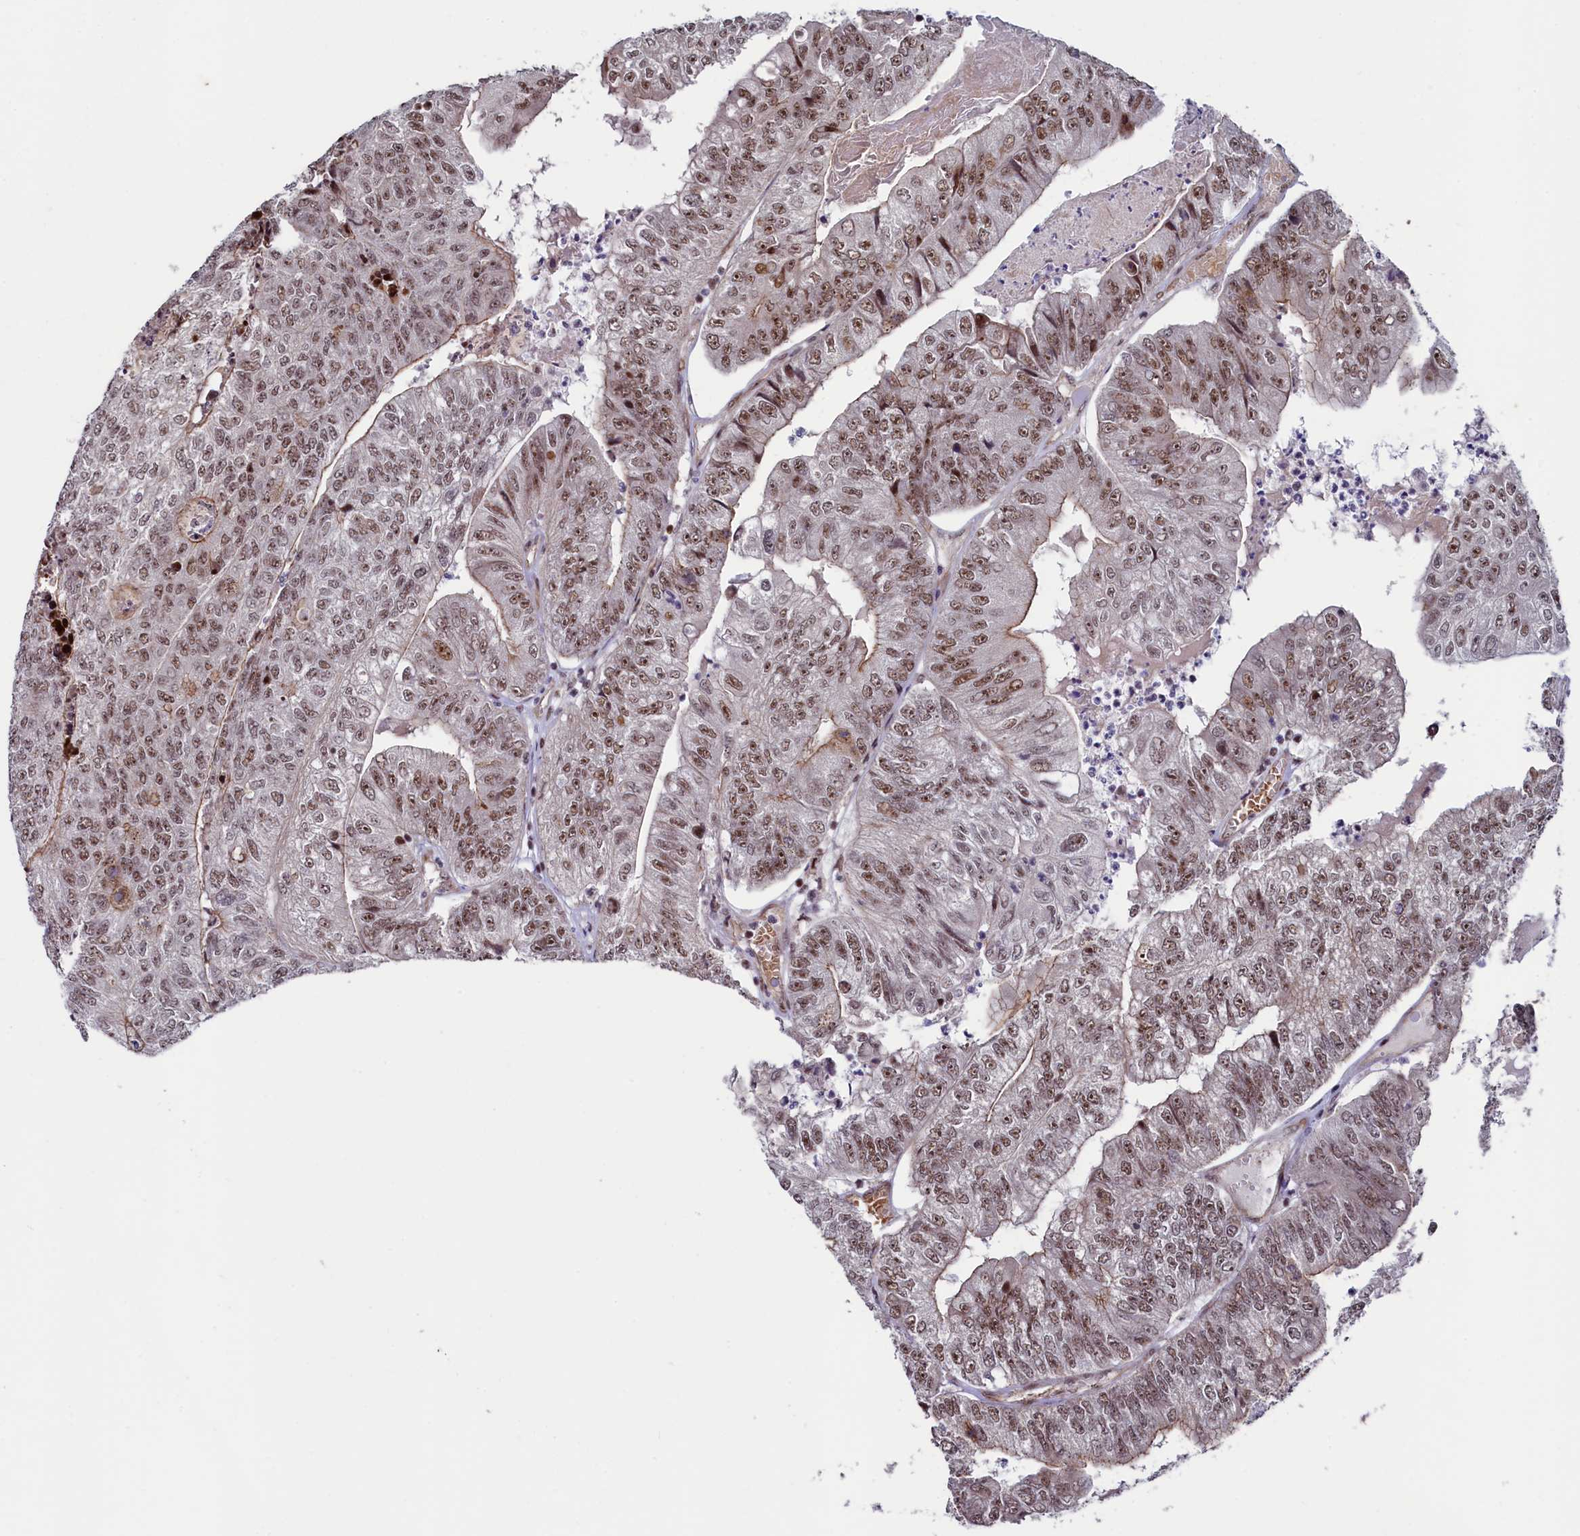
{"staining": {"intensity": "moderate", "quantity": ">75%", "location": "nuclear"}, "tissue": "colorectal cancer", "cell_type": "Tumor cells", "image_type": "cancer", "snomed": [{"axis": "morphology", "description": "Adenocarcinoma, NOS"}, {"axis": "topography", "description": "Colon"}], "caption": "Tumor cells exhibit medium levels of moderate nuclear positivity in approximately >75% of cells in colorectal cancer (adenocarcinoma). (IHC, brightfield microscopy, high magnification).", "gene": "LEO1", "patient": {"sex": "female", "age": 67}}